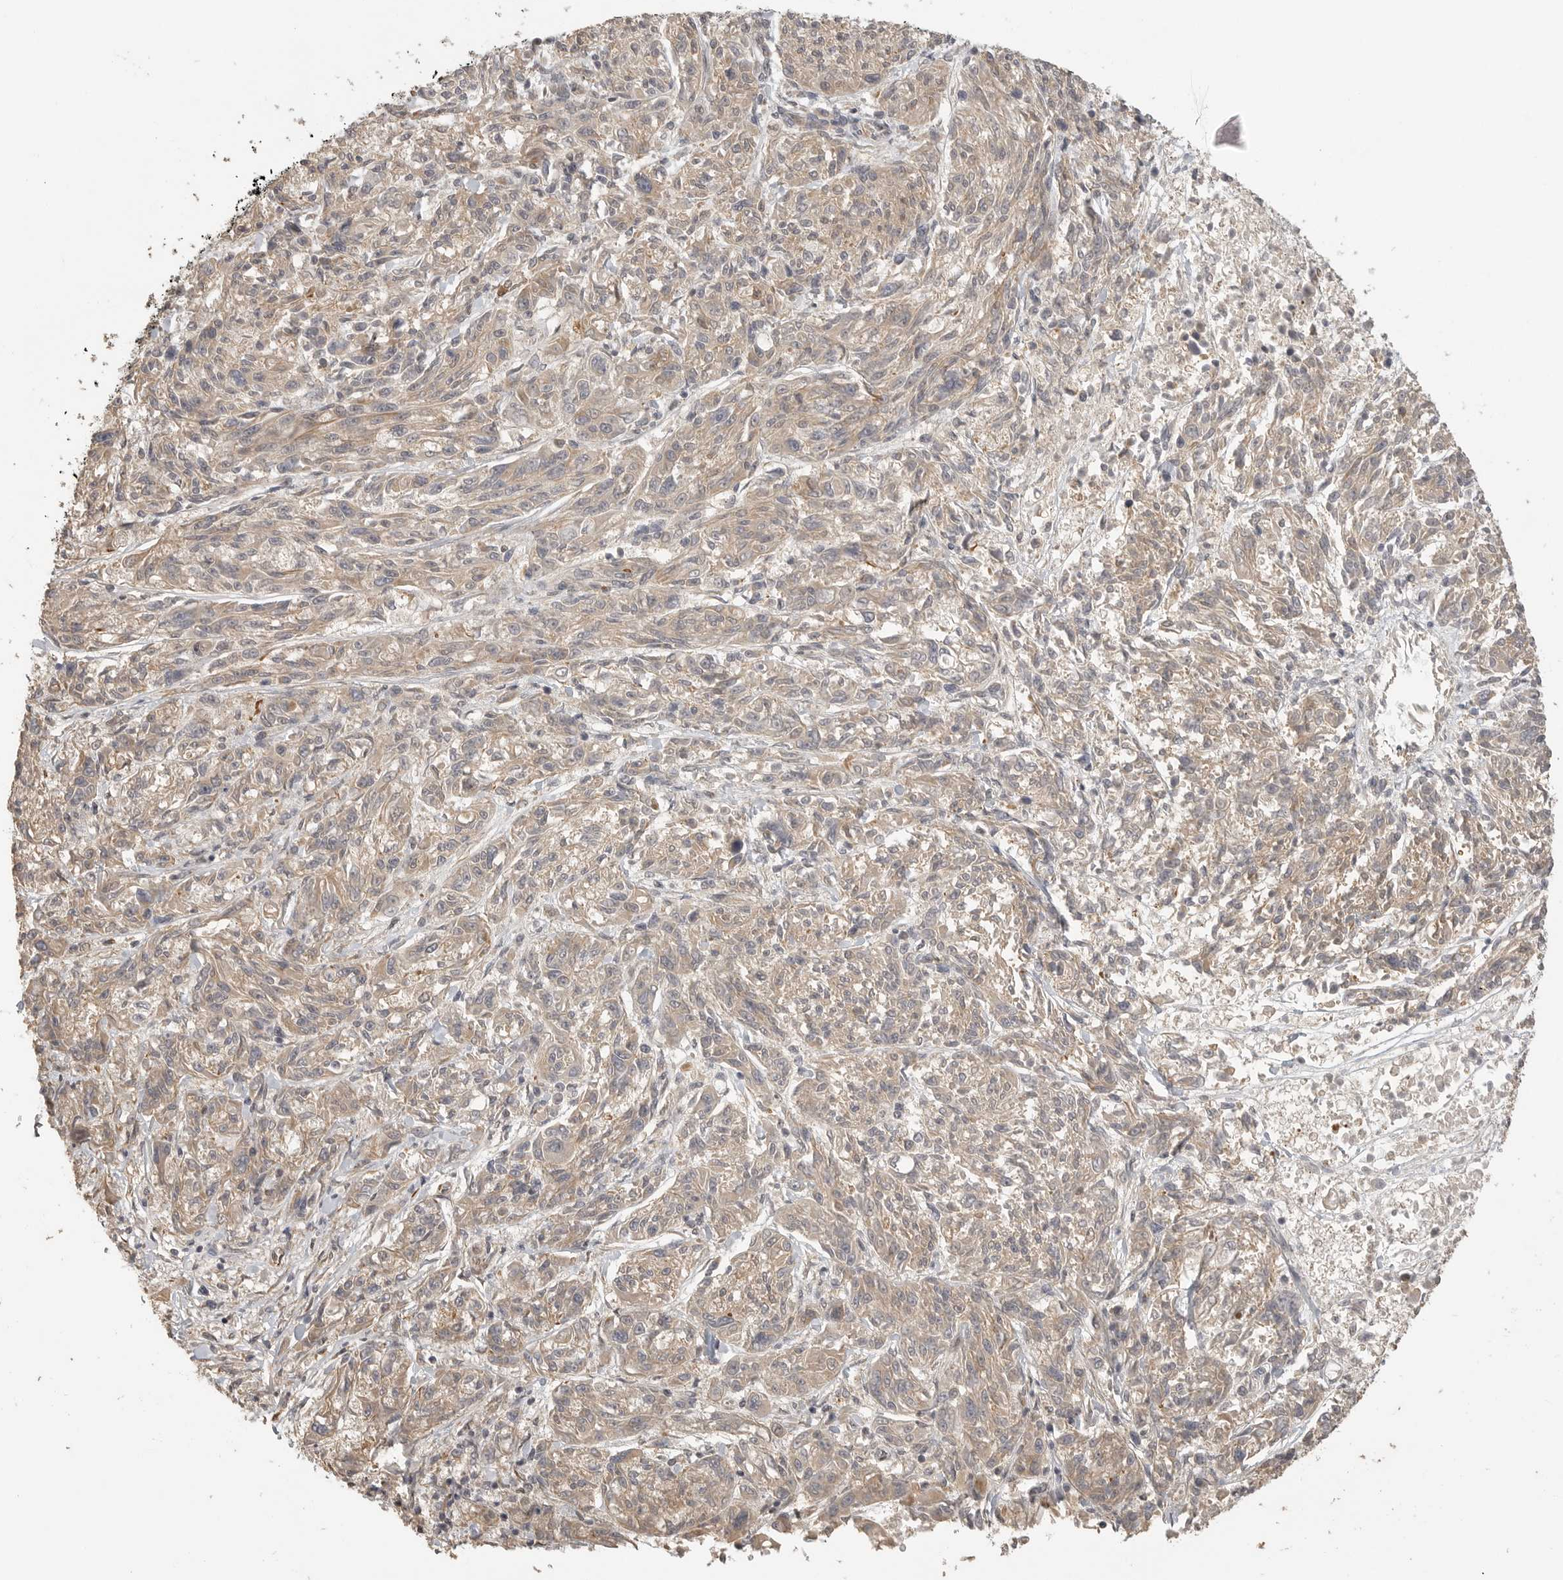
{"staining": {"intensity": "weak", "quantity": "25%-75%", "location": "cytoplasmic/membranous"}, "tissue": "melanoma", "cell_type": "Tumor cells", "image_type": "cancer", "snomed": [{"axis": "morphology", "description": "Malignant melanoma, NOS"}, {"axis": "topography", "description": "Skin"}], "caption": "Immunohistochemistry (IHC) staining of melanoma, which reveals low levels of weak cytoplasmic/membranous positivity in about 25%-75% of tumor cells indicating weak cytoplasmic/membranous protein positivity. The staining was performed using DAB (brown) for protein detection and nuclei were counterstained in hematoxylin (blue).", "gene": "POMP", "patient": {"sex": "male", "age": 53}}